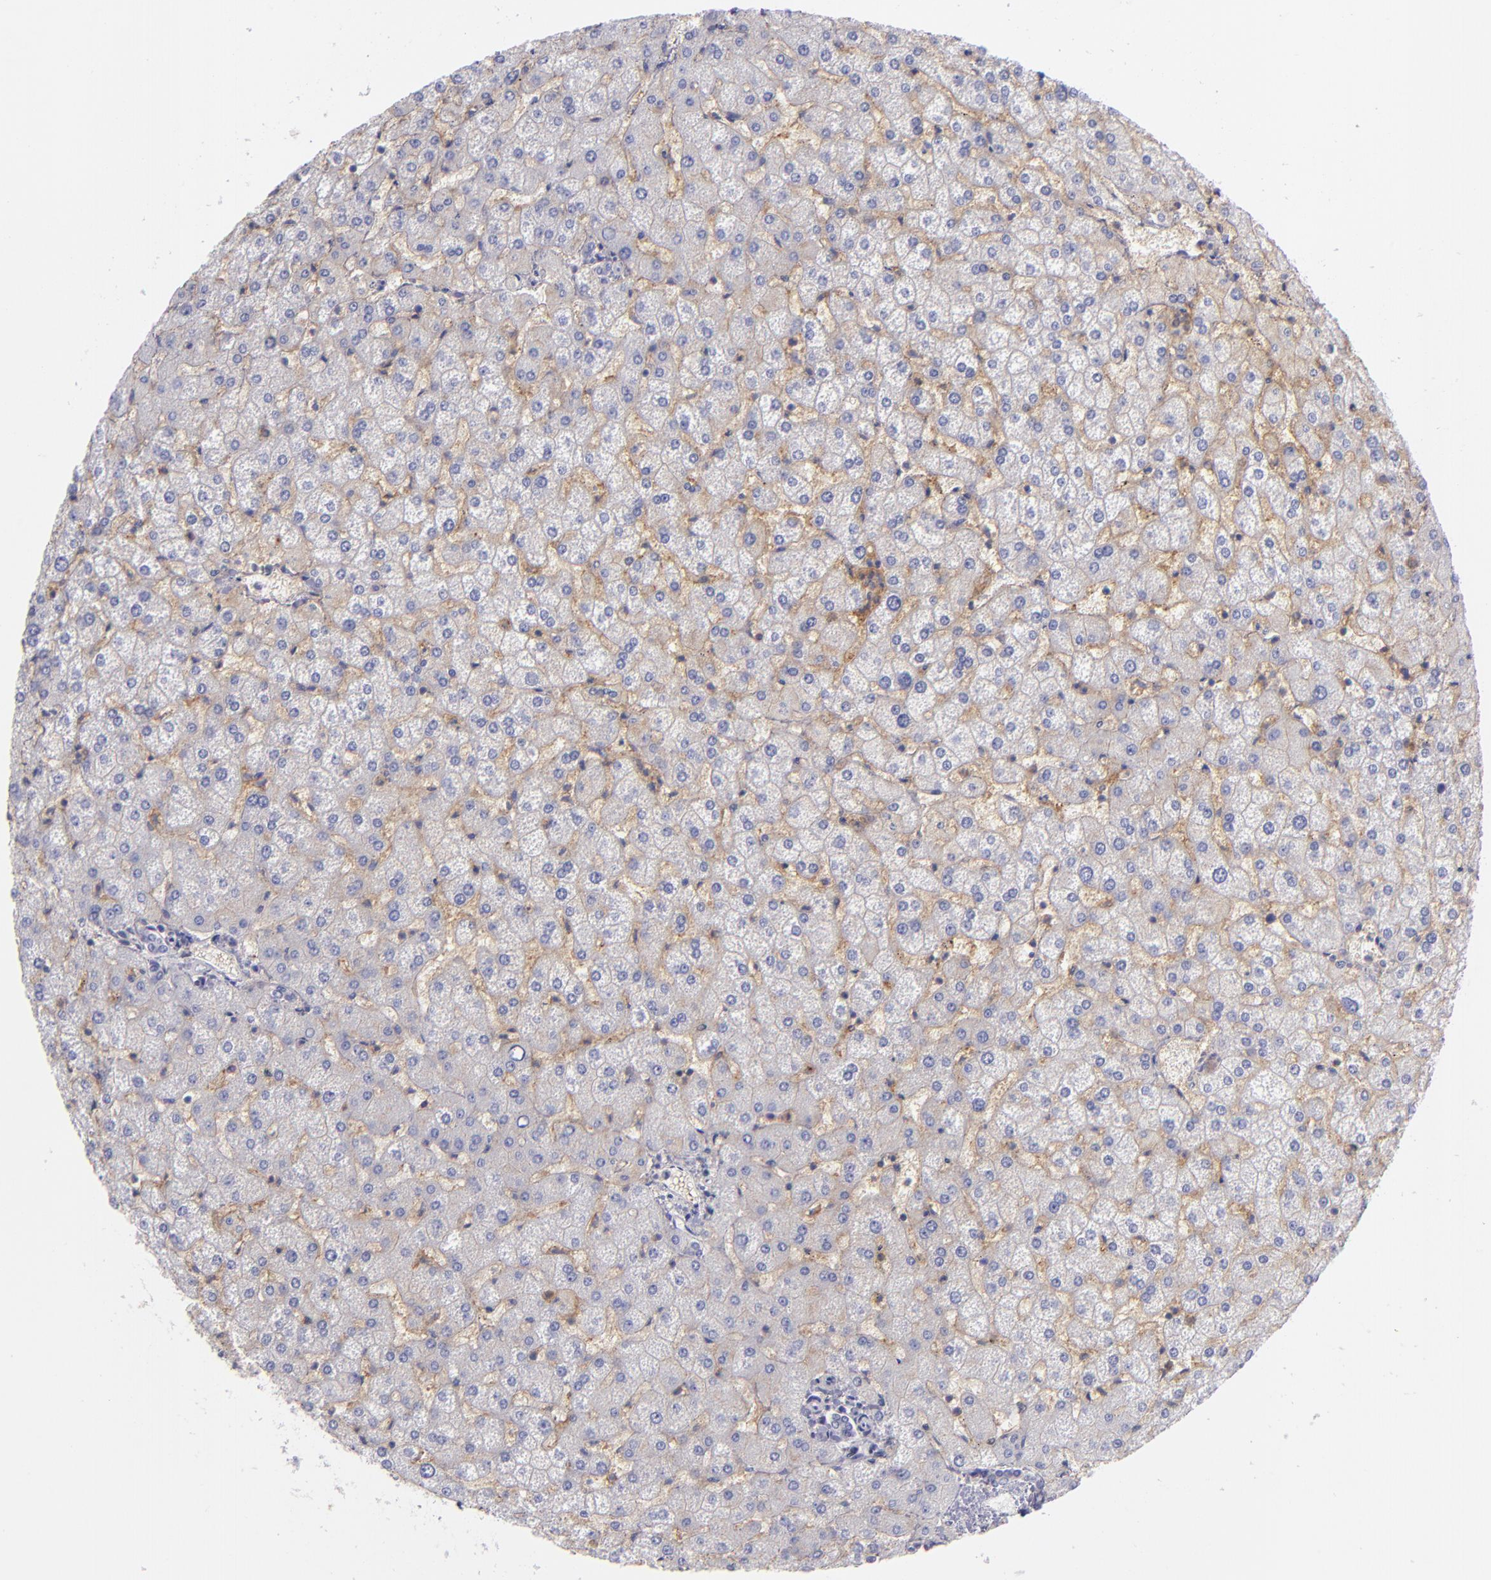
{"staining": {"intensity": "negative", "quantity": "none", "location": "none"}, "tissue": "liver", "cell_type": "Cholangiocytes", "image_type": "normal", "snomed": [{"axis": "morphology", "description": "Normal tissue, NOS"}, {"axis": "topography", "description": "Liver"}], "caption": "Immunohistochemistry of benign human liver displays no staining in cholangiocytes. (DAB (3,3'-diaminobenzidine) immunohistochemistry, high magnification).", "gene": "CD82", "patient": {"sex": "female", "age": 32}}